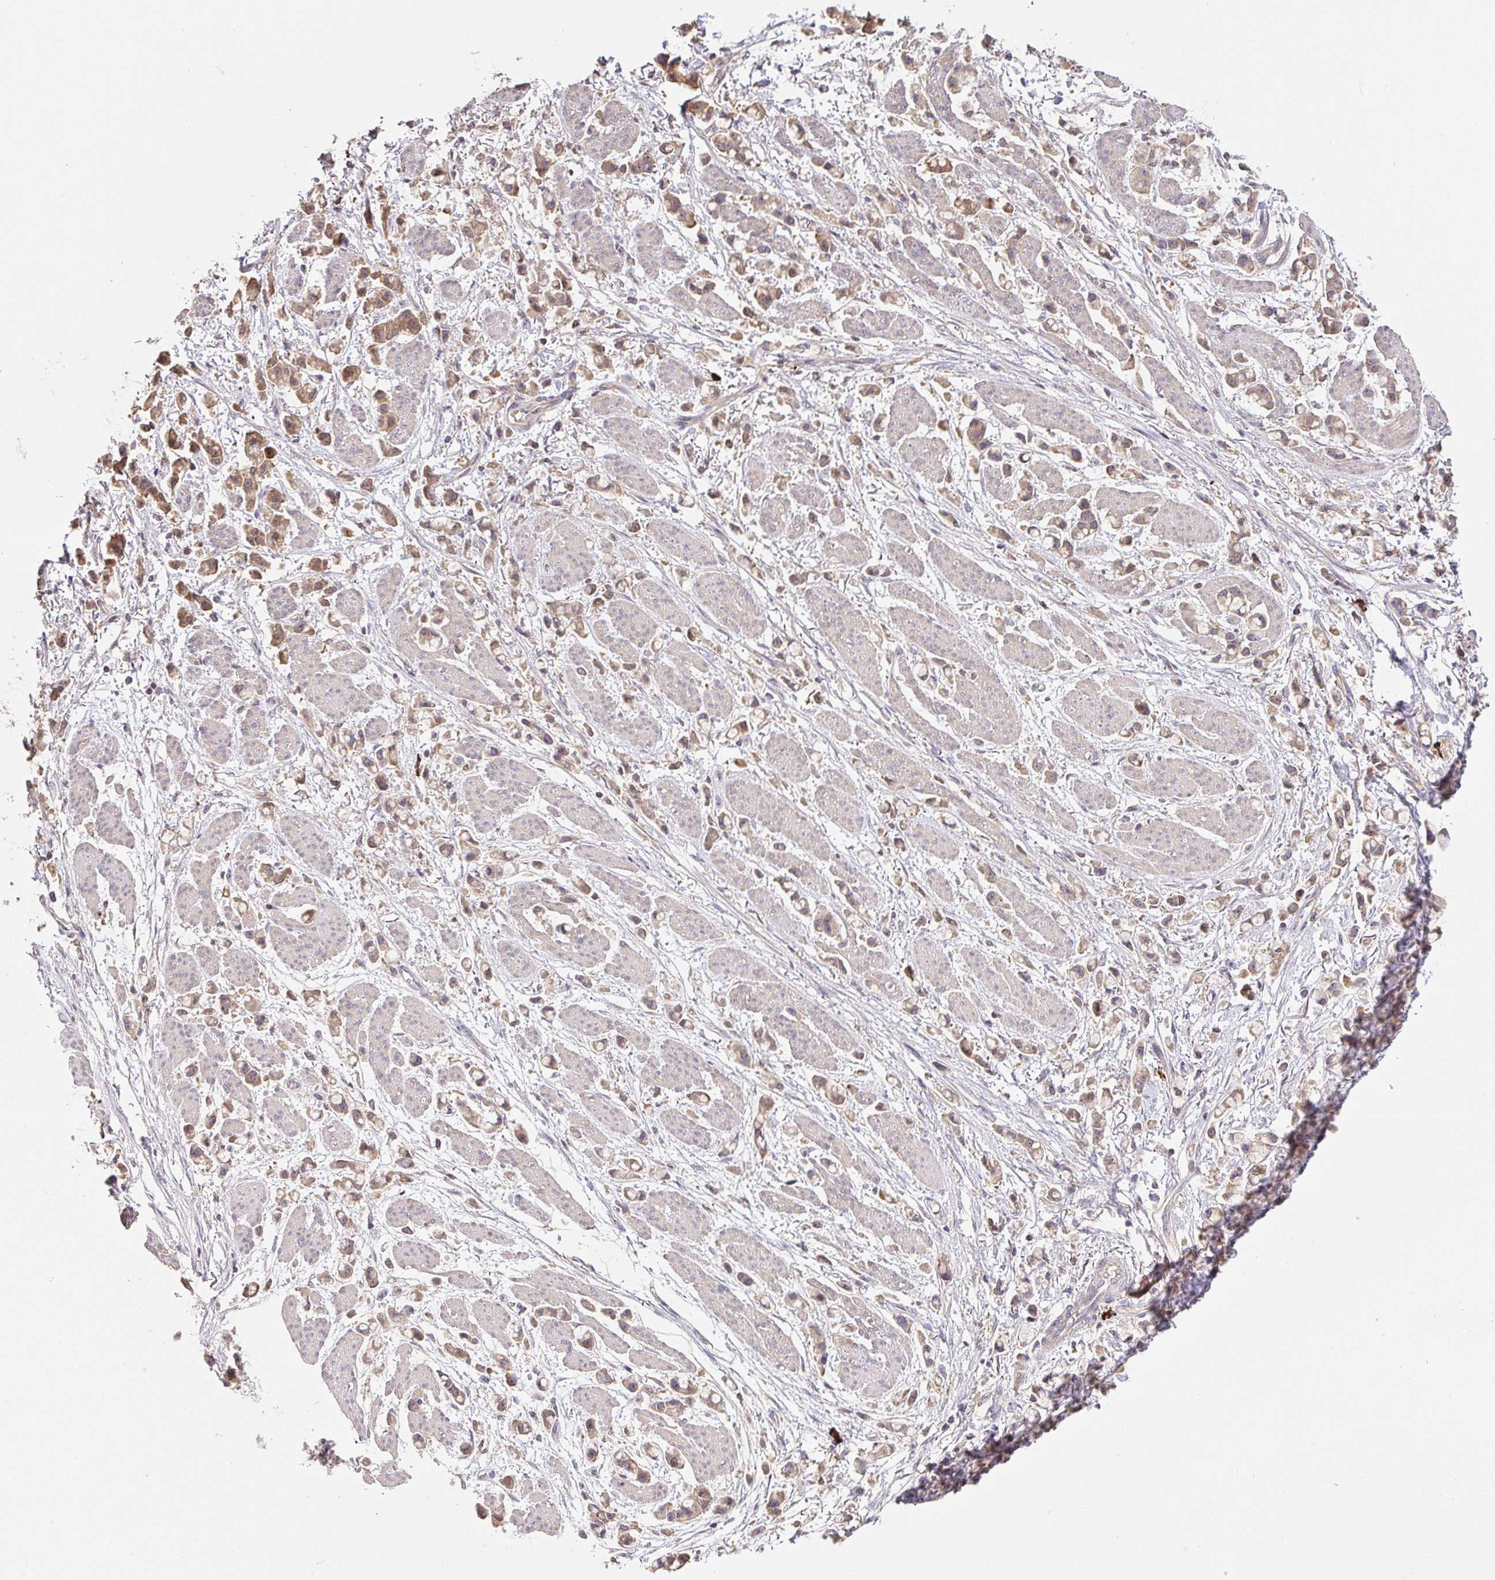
{"staining": {"intensity": "moderate", "quantity": ">75%", "location": "cytoplasmic/membranous"}, "tissue": "stomach cancer", "cell_type": "Tumor cells", "image_type": "cancer", "snomed": [{"axis": "morphology", "description": "Adenocarcinoma, NOS"}, {"axis": "topography", "description": "Stomach"}], "caption": "IHC of stomach adenocarcinoma displays medium levels of moderate cytoplasmic/membranous expression in about >75% of tumor cells. The protein of interest is stained brown, and the nuclei are stained in blue (DAB IHC with brightfield microscopy, high magnification).", "gene": "HAGH", "patient": {"sex": "female", "age": 81}}